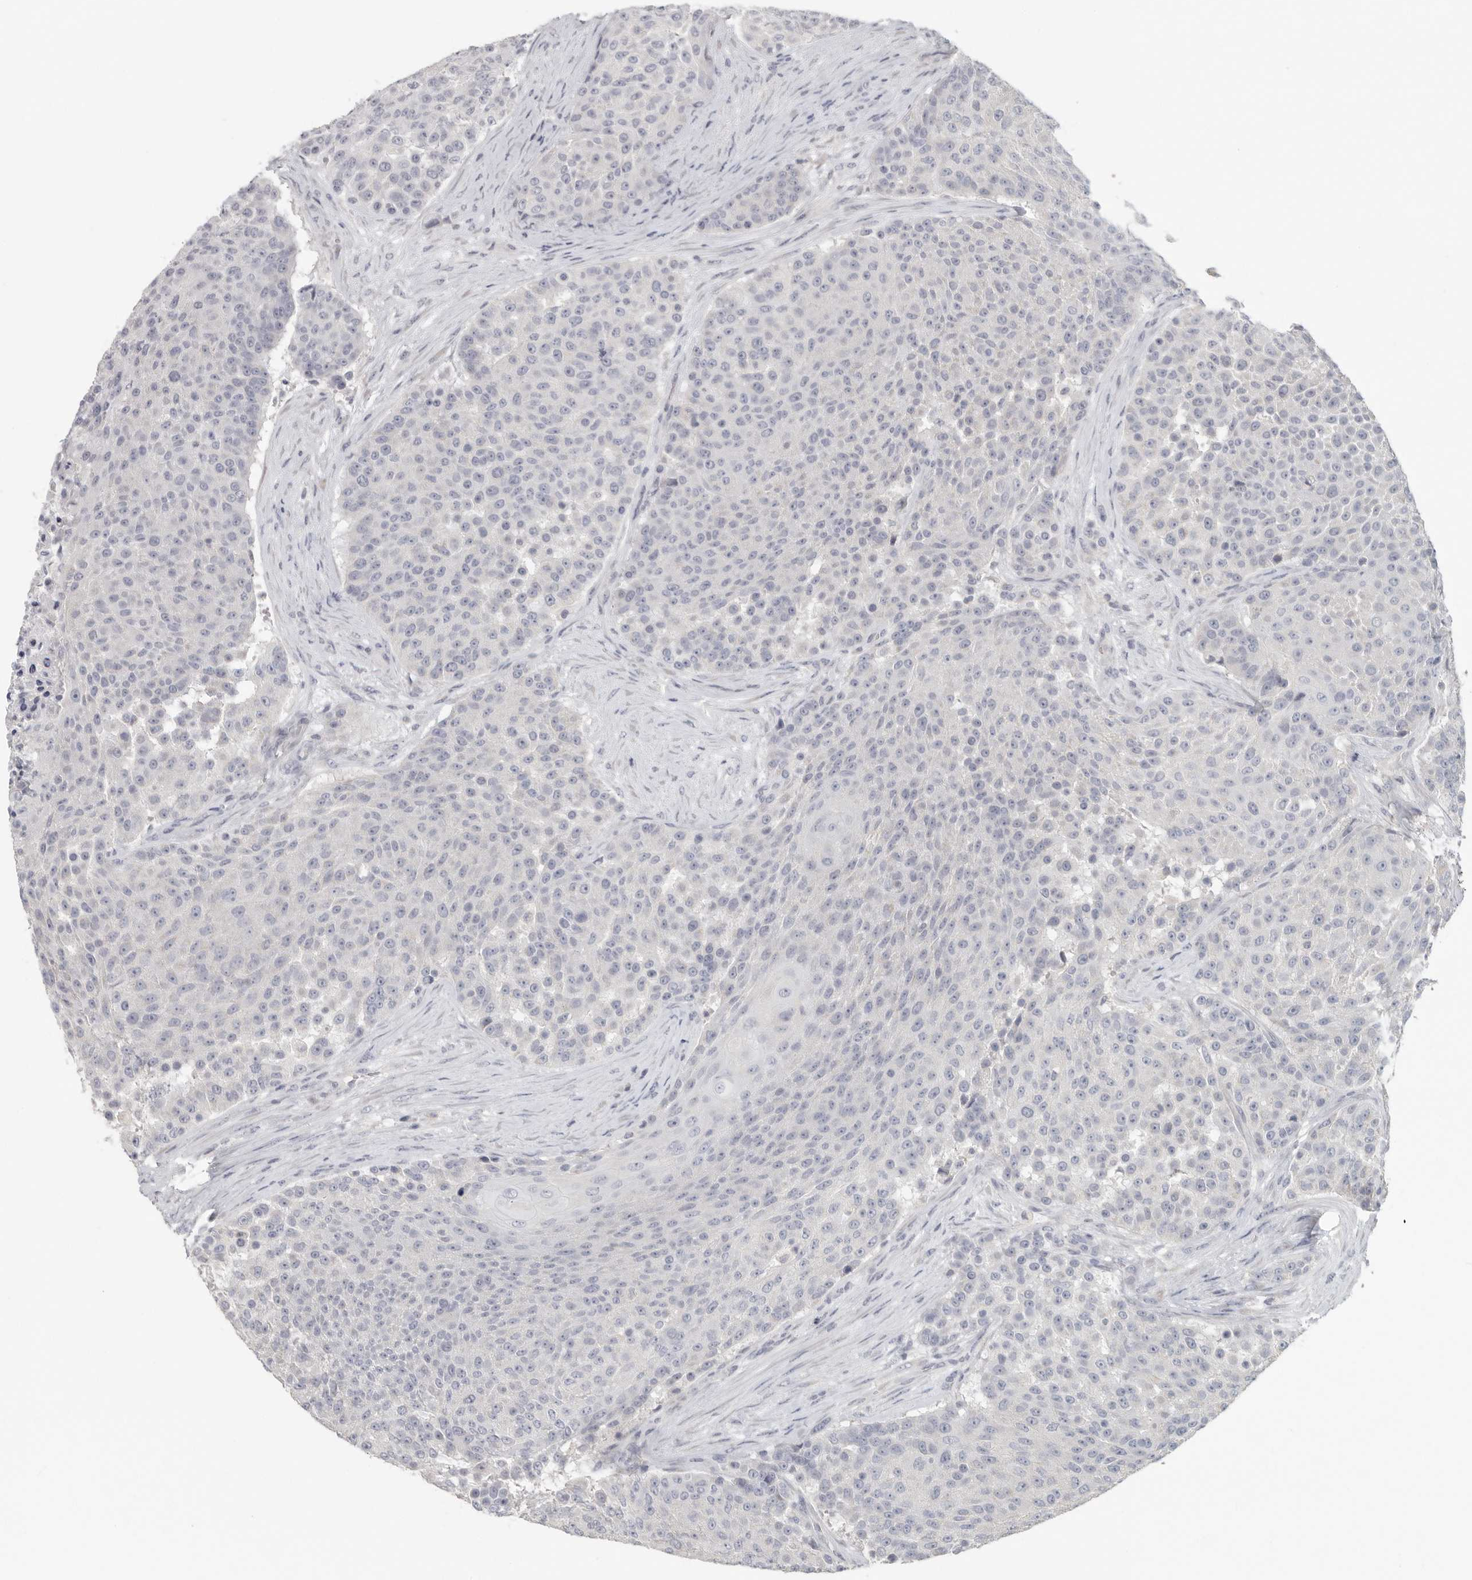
{"staining": {"intensity": "negative", "quantity": "none", "location": "none"}, "tissue": "urothelial cancer", "cell_type": "Tumor cells", "image_type": "cancer", "snomed": [{"axis": "morphology", "description": "Urothelial carcinoma, High grade"}, {"axis": "topography", "description": "Urinary bladder"}], "caption": "Immunohistochemistry photomicrograph of neoplastic tissue: urothelial carcinoma (high-grade) stained with DAB (3,3'-diaminobenzidine) demonstrates no significant protein positivity in tumor cells.", "gene": "DNAJC11", "patient": {"sex": "female", "age": 63}}